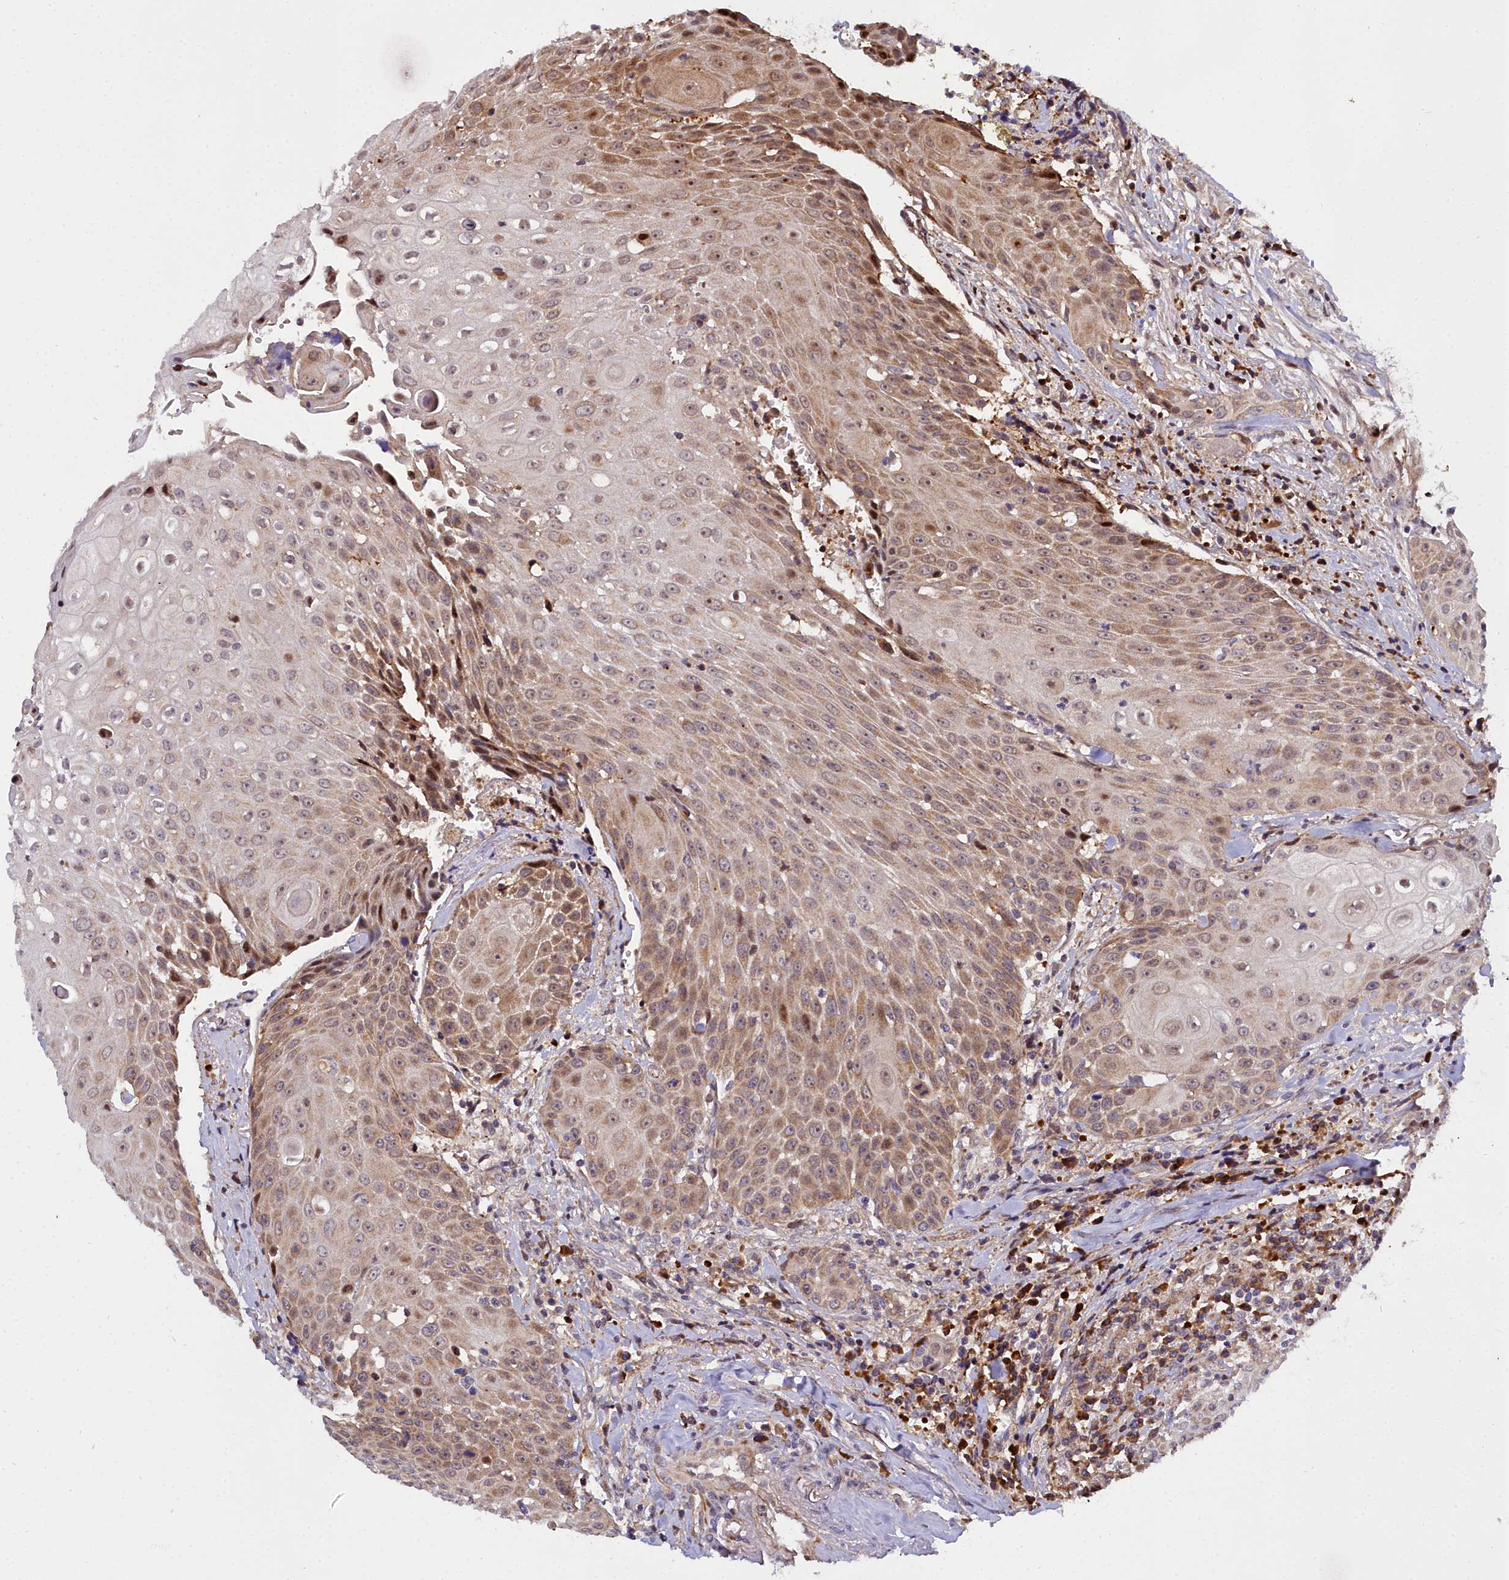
{"staining": {"intensity": "moderate", "quantity": ">75%", "location": "cytoplasmic/membranous"}, "tissue": "head and neck cancer", "cell_type": "Tumor cells", "image_type": "cancer", "snomed": [{"axis": "morphology", "description": "Squamous cell carcinoma, NOS"}, {"axis": "topography", "description": "Oral tissue"}, {"axis": "topography", "description": "Head-Neck"}], "caption": "Immunohistochemistry (IHC) staining of squamous cell carcinoma (head and neck), which demonstrates medium levels of moderate cytoplasmic/membranous positivity in about >75% of tumor cells indicating moderate cytoplasmic/membranous protein staining. The staining was performed using DAB (3,3'-diaminobenzidine) (brown) for protein detection and nuclei were counterstained in hematoxylin (blue).", "gene": "MRPS11", "patient": {"sex": "female", "age": 82}}